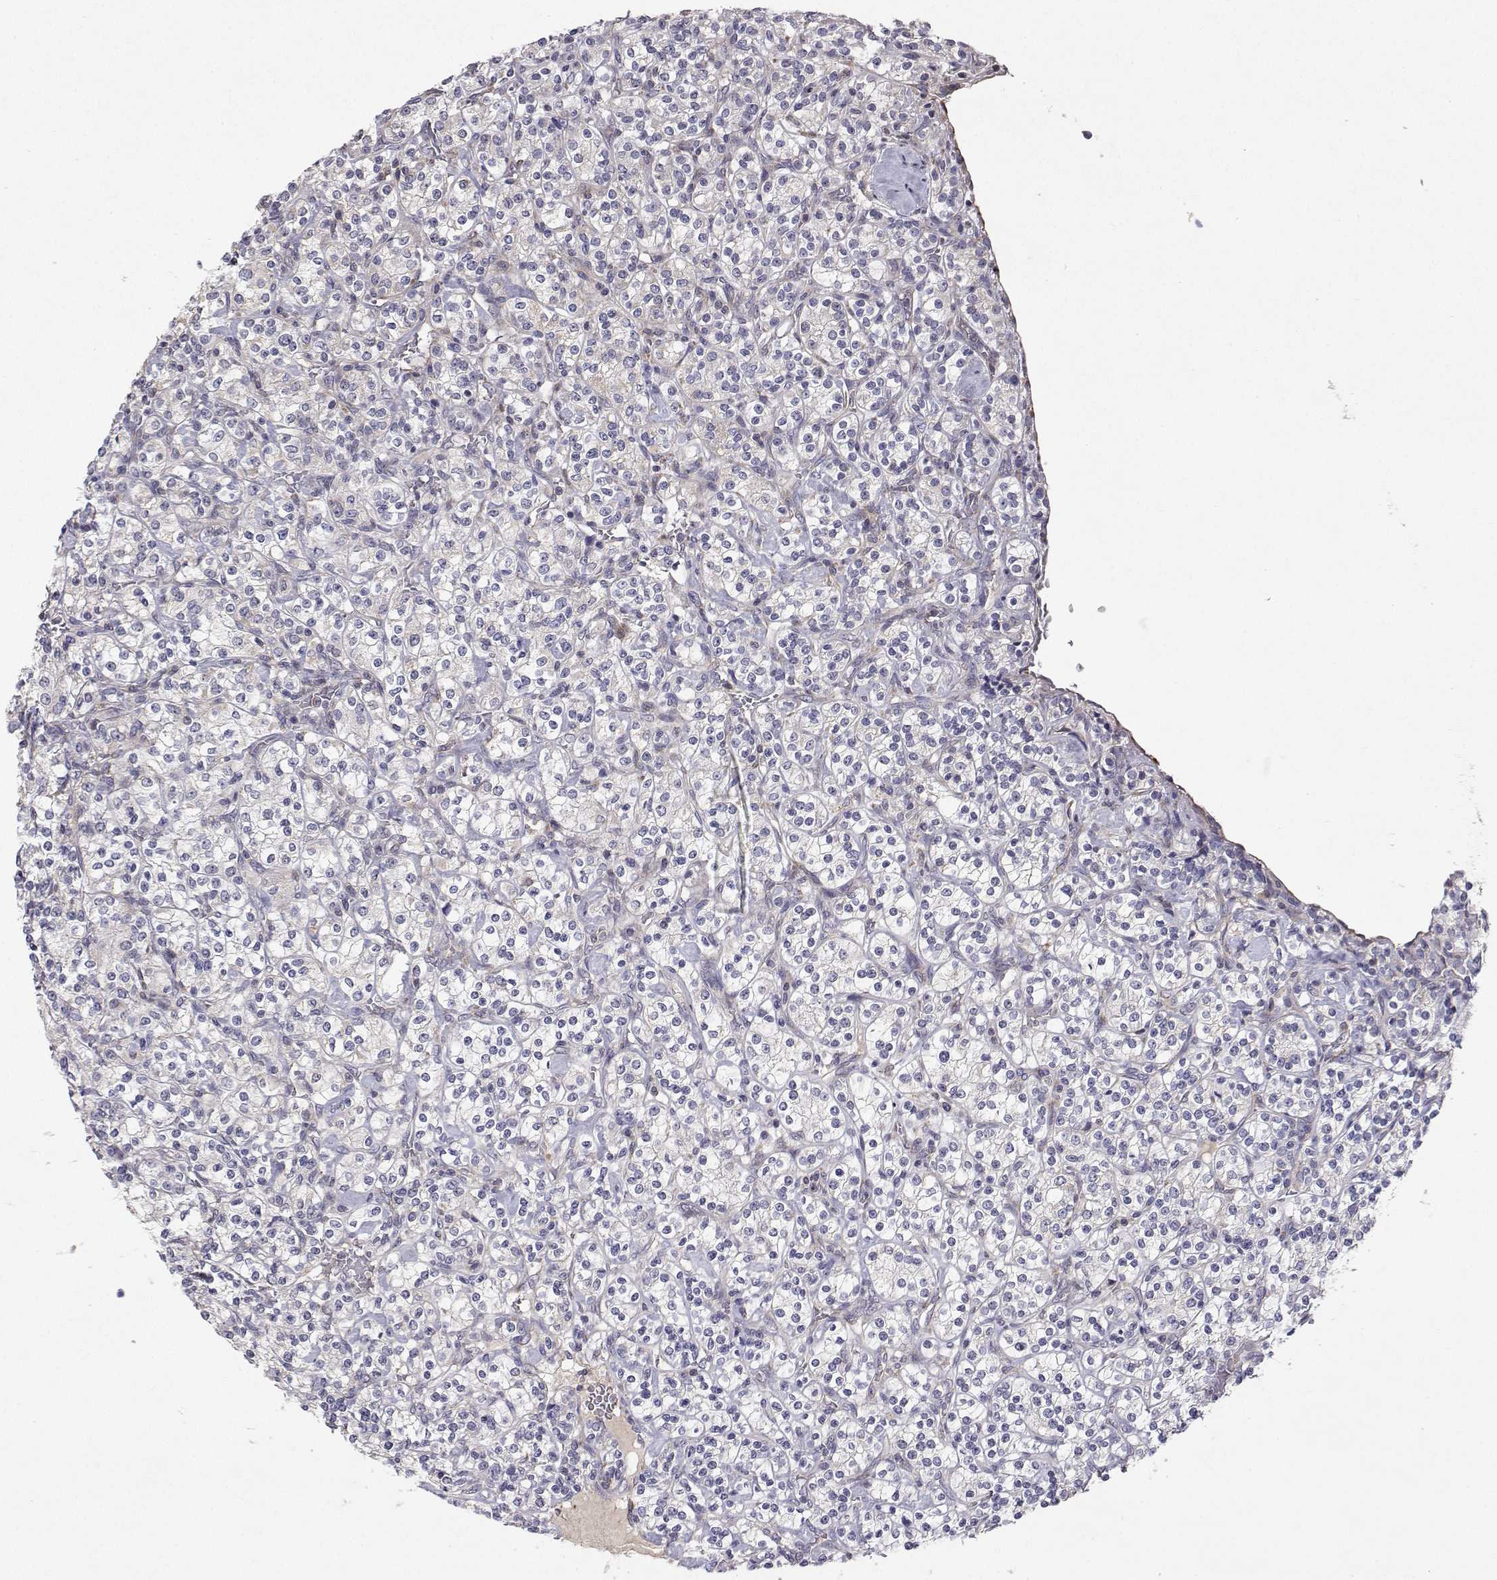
{"staining": {"intensity": "negative", "quantity": "none", "location": "none"}, "tissue": "renal cancer", "cell_type": "Tumor cells", "image_type": "cancer", "snomed": [{"axis": "morphology", "description": "Adenocarcinoma, NOS"}, {"axis": "topography", "description": "Kidney"}], "caption": "Tumor cells show no significant positivity in renal cancer (adenocarcinoma).", "gene": "MRPL3", "patient": {"sex": "male", "age": 77}}